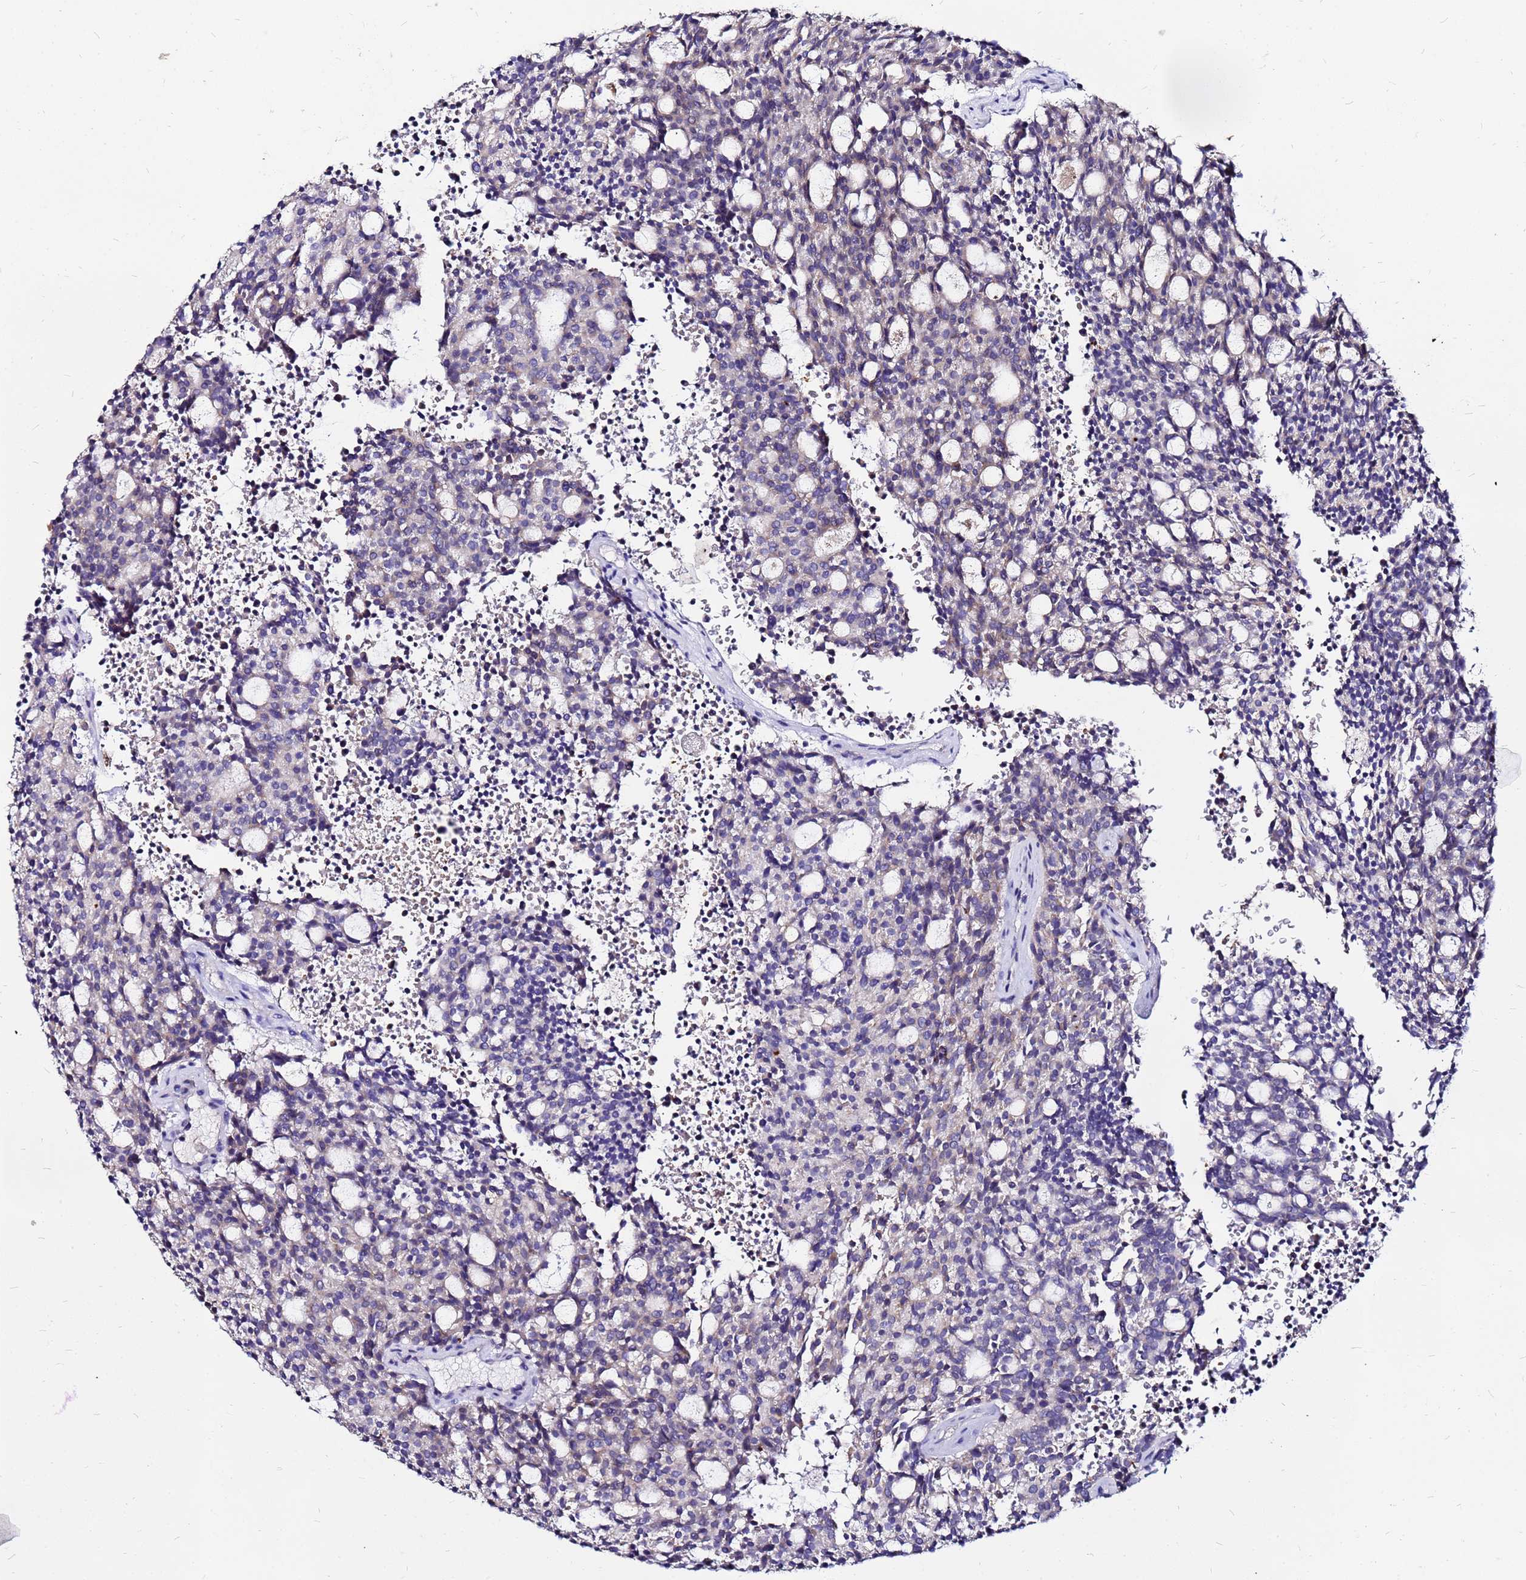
{"staining": {"intensity": "negative", "quantity": "none", "location": "none"}, "tissue": "carcinoid", "cell_type": "Tumor cells", "image_type": "cancer", "snomed": [{"axis": "morphology", "description": "Carcinoid, malignant, NOS"}, {"axis": "topography", "description": "Pancreas"}], "caption": "Malignant carcinoid stained for a protein using immunohistochemistry (IHC) shows no positivity tumor cells.", "gene": "FAM183A", "patient": {"sex": "female", "age": 54}}